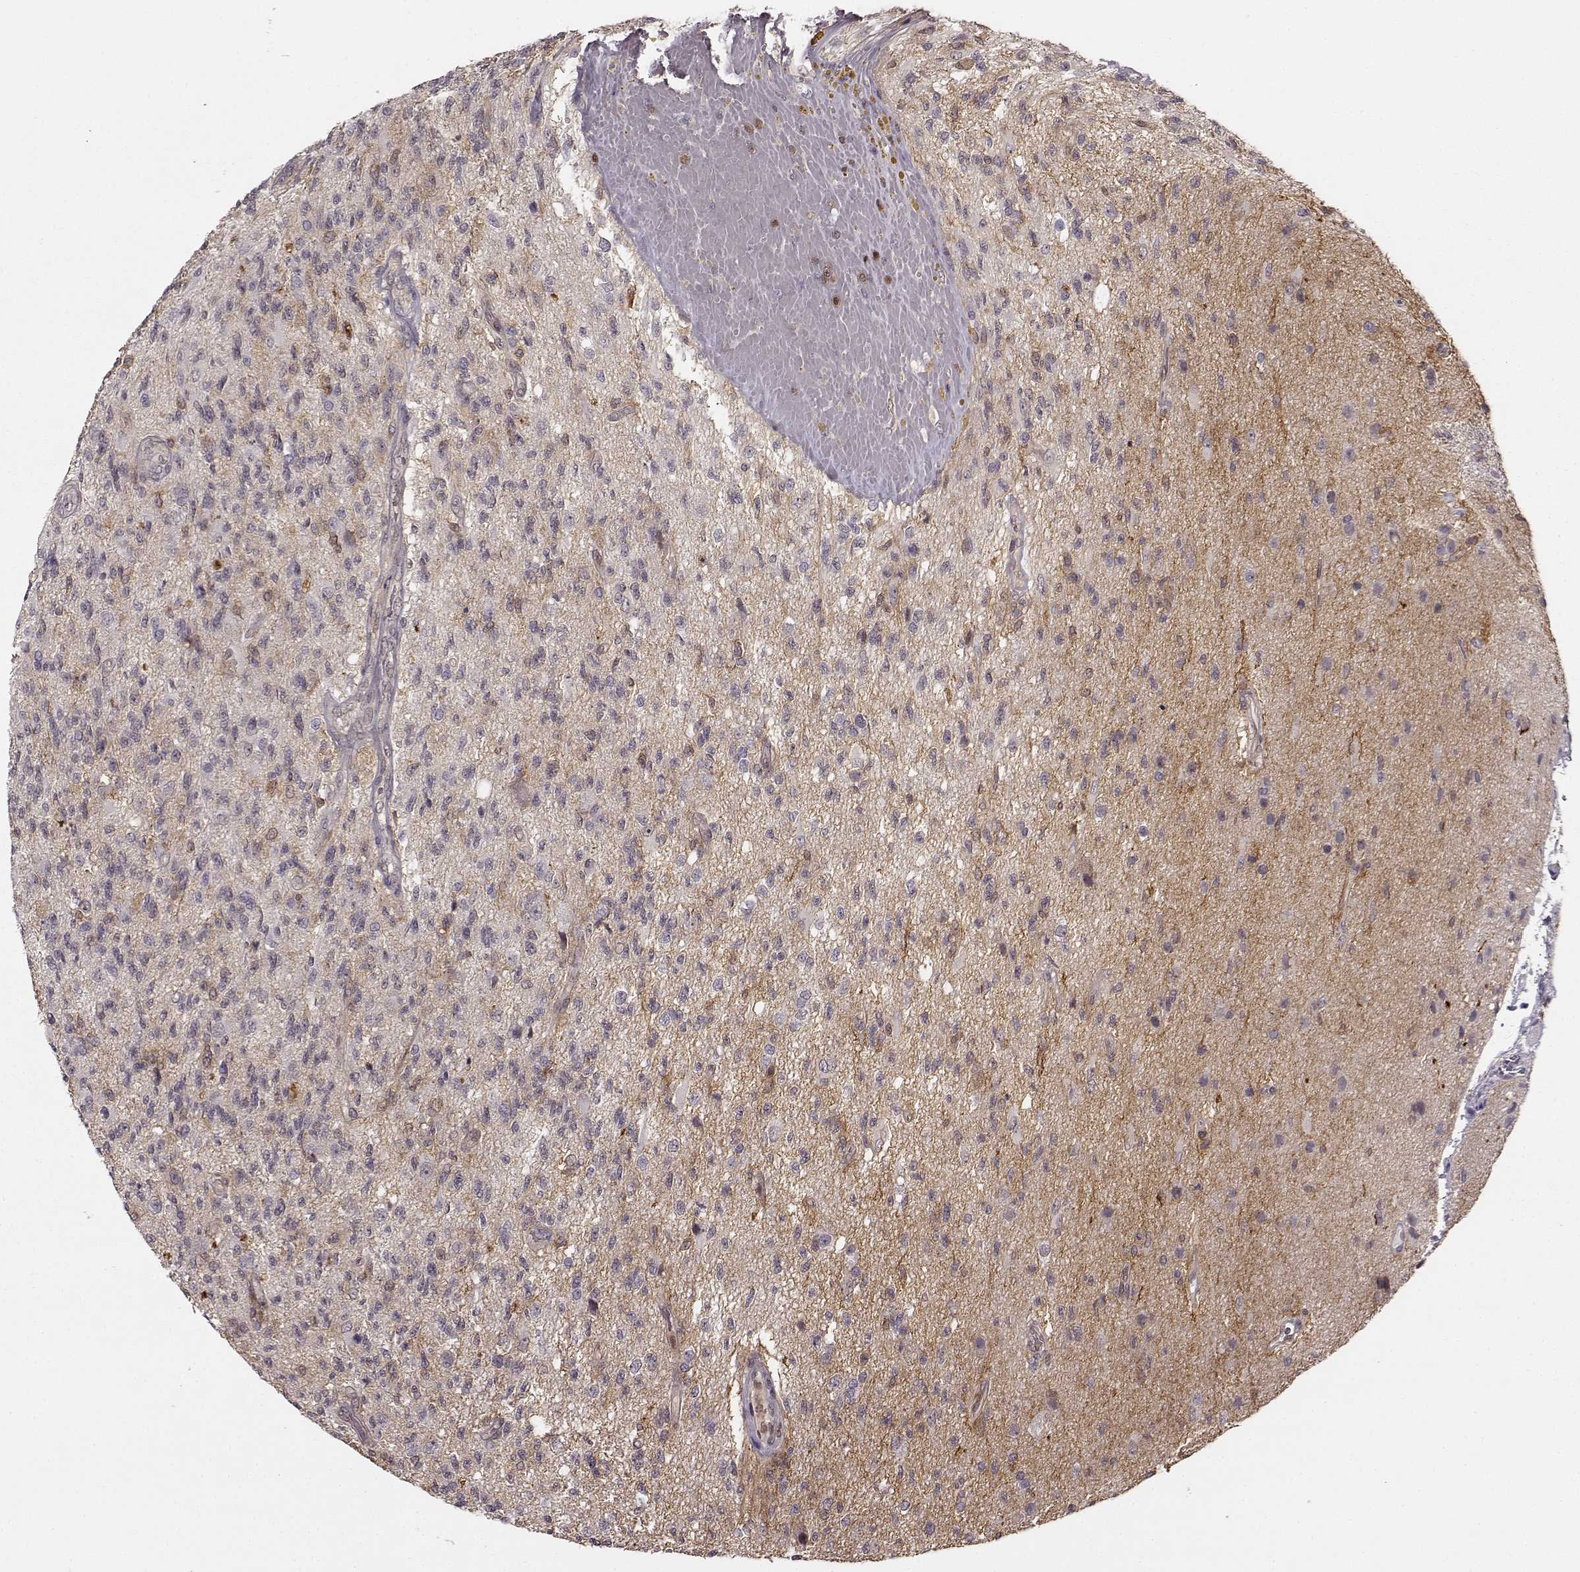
{"staining": {"intensity": "negative", "quantity": "none", "location": "none"}, "tissue": "glioma", "cell_type": "Tumor cells", "image_type": "cancer", "snomed": [{"axis": "morphology", "description": "Glioma, malignant, High grade"}, {"axis": "topography", "description": "Brain"}], "caption": "IHC image of neoplastic tissue: glioma stained with DAB (3,3'-diaminobenzidine) exhibits no significant protein expression in tumor cells.", "gene": "MFSD1", "patient": {"sex": "male", "age": 56}}